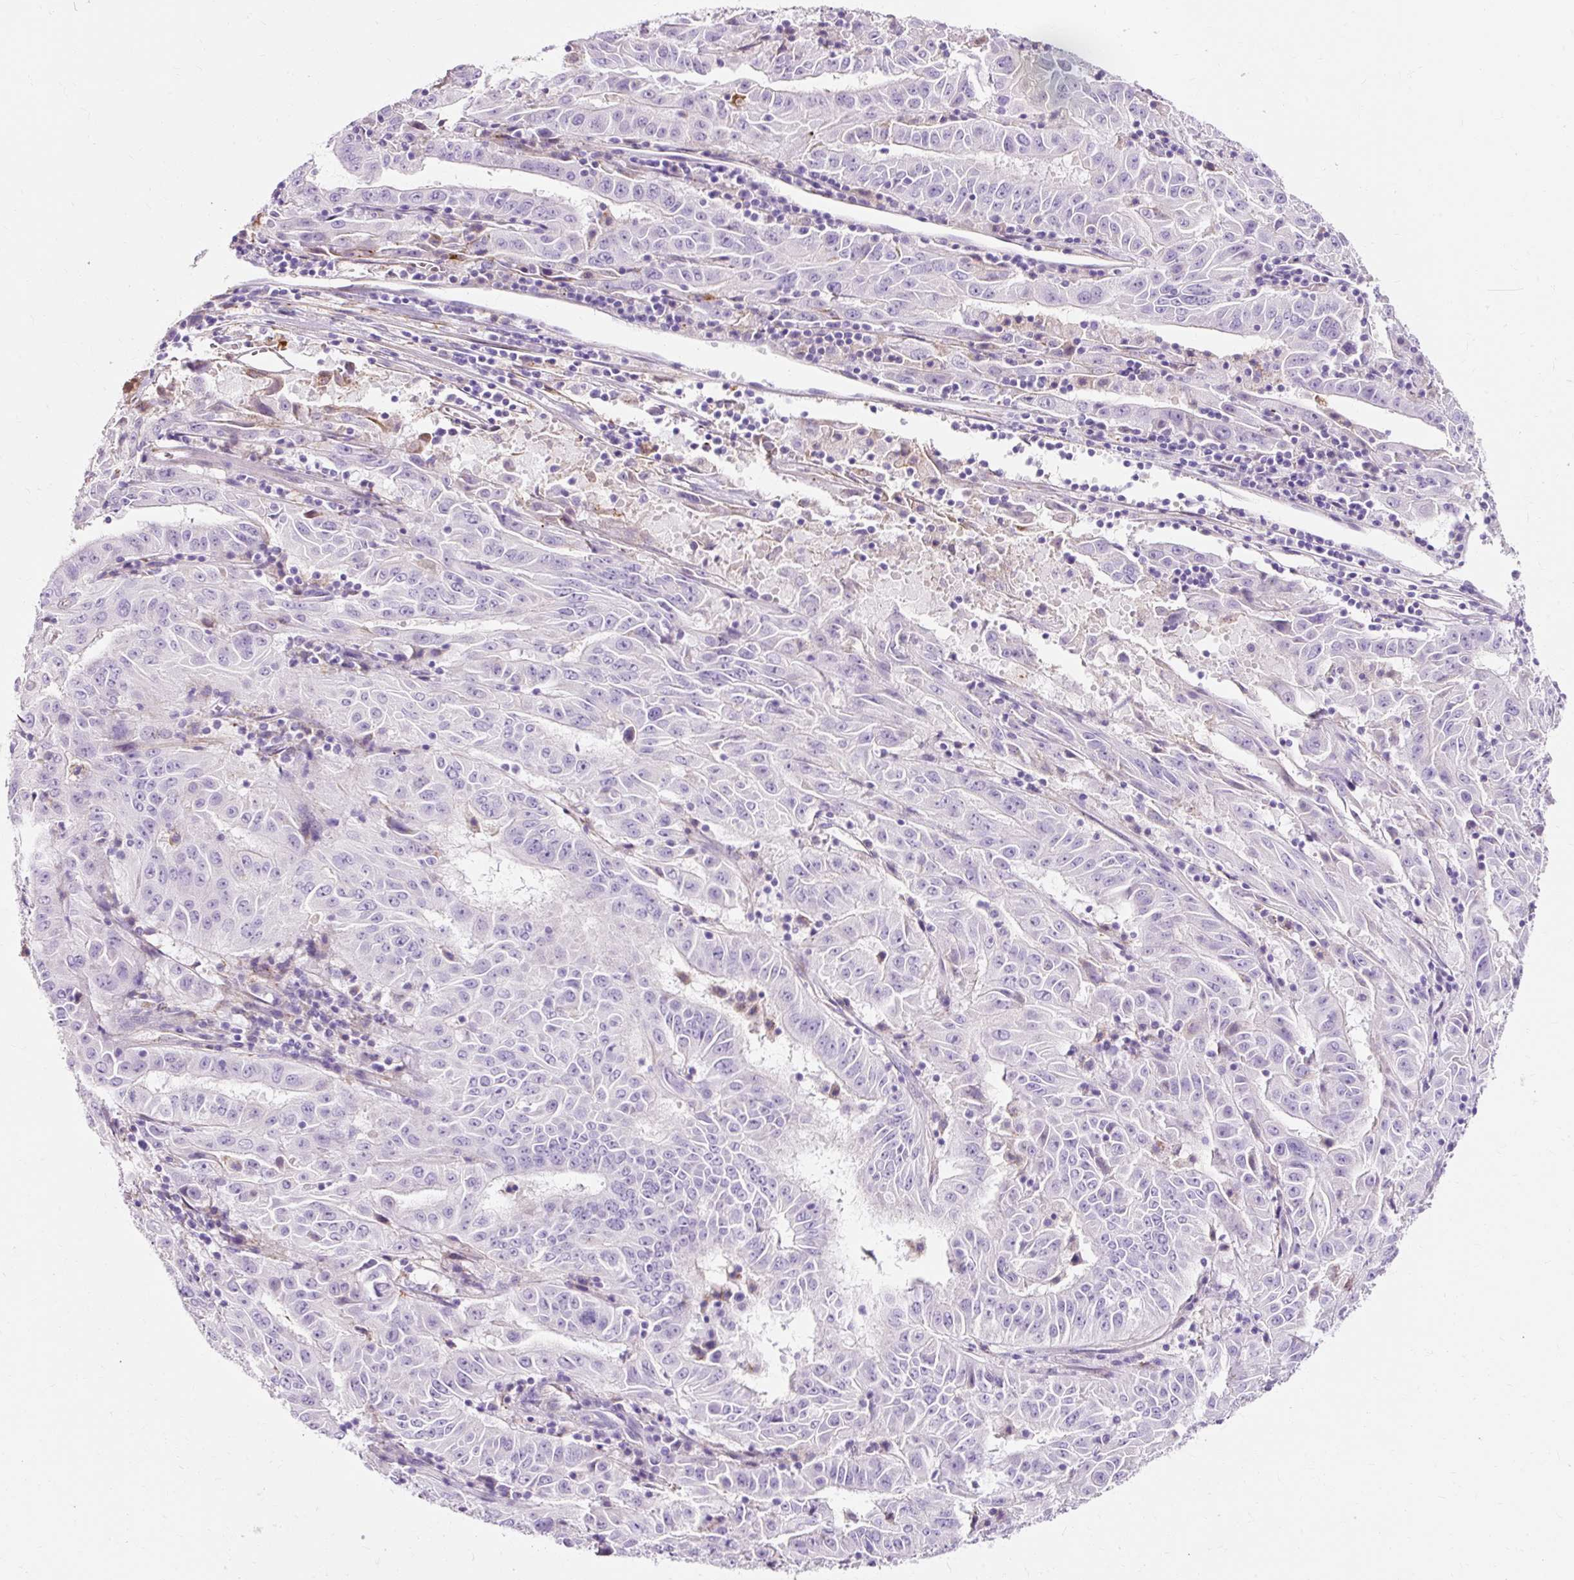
{"staining": {"intensity": "negative", "quantity": "none", "location": "none"}, "tissue": "pancreatic cancer", "cell_type": "Tumor cells", "image_type": "cancer", "snomed": [{"axis": "morphology", "description": "Adenocarcinoma, NOS"}, {"axis": "topography", "description": "Pancreas"}], "caption": "Adenocarcinoma (pancreatic) was stained to show a protein in brown. There is no significant positivity in tumor cells.", "gene": "CLDN25", "patient": {"sex": "male", "age": 63}}